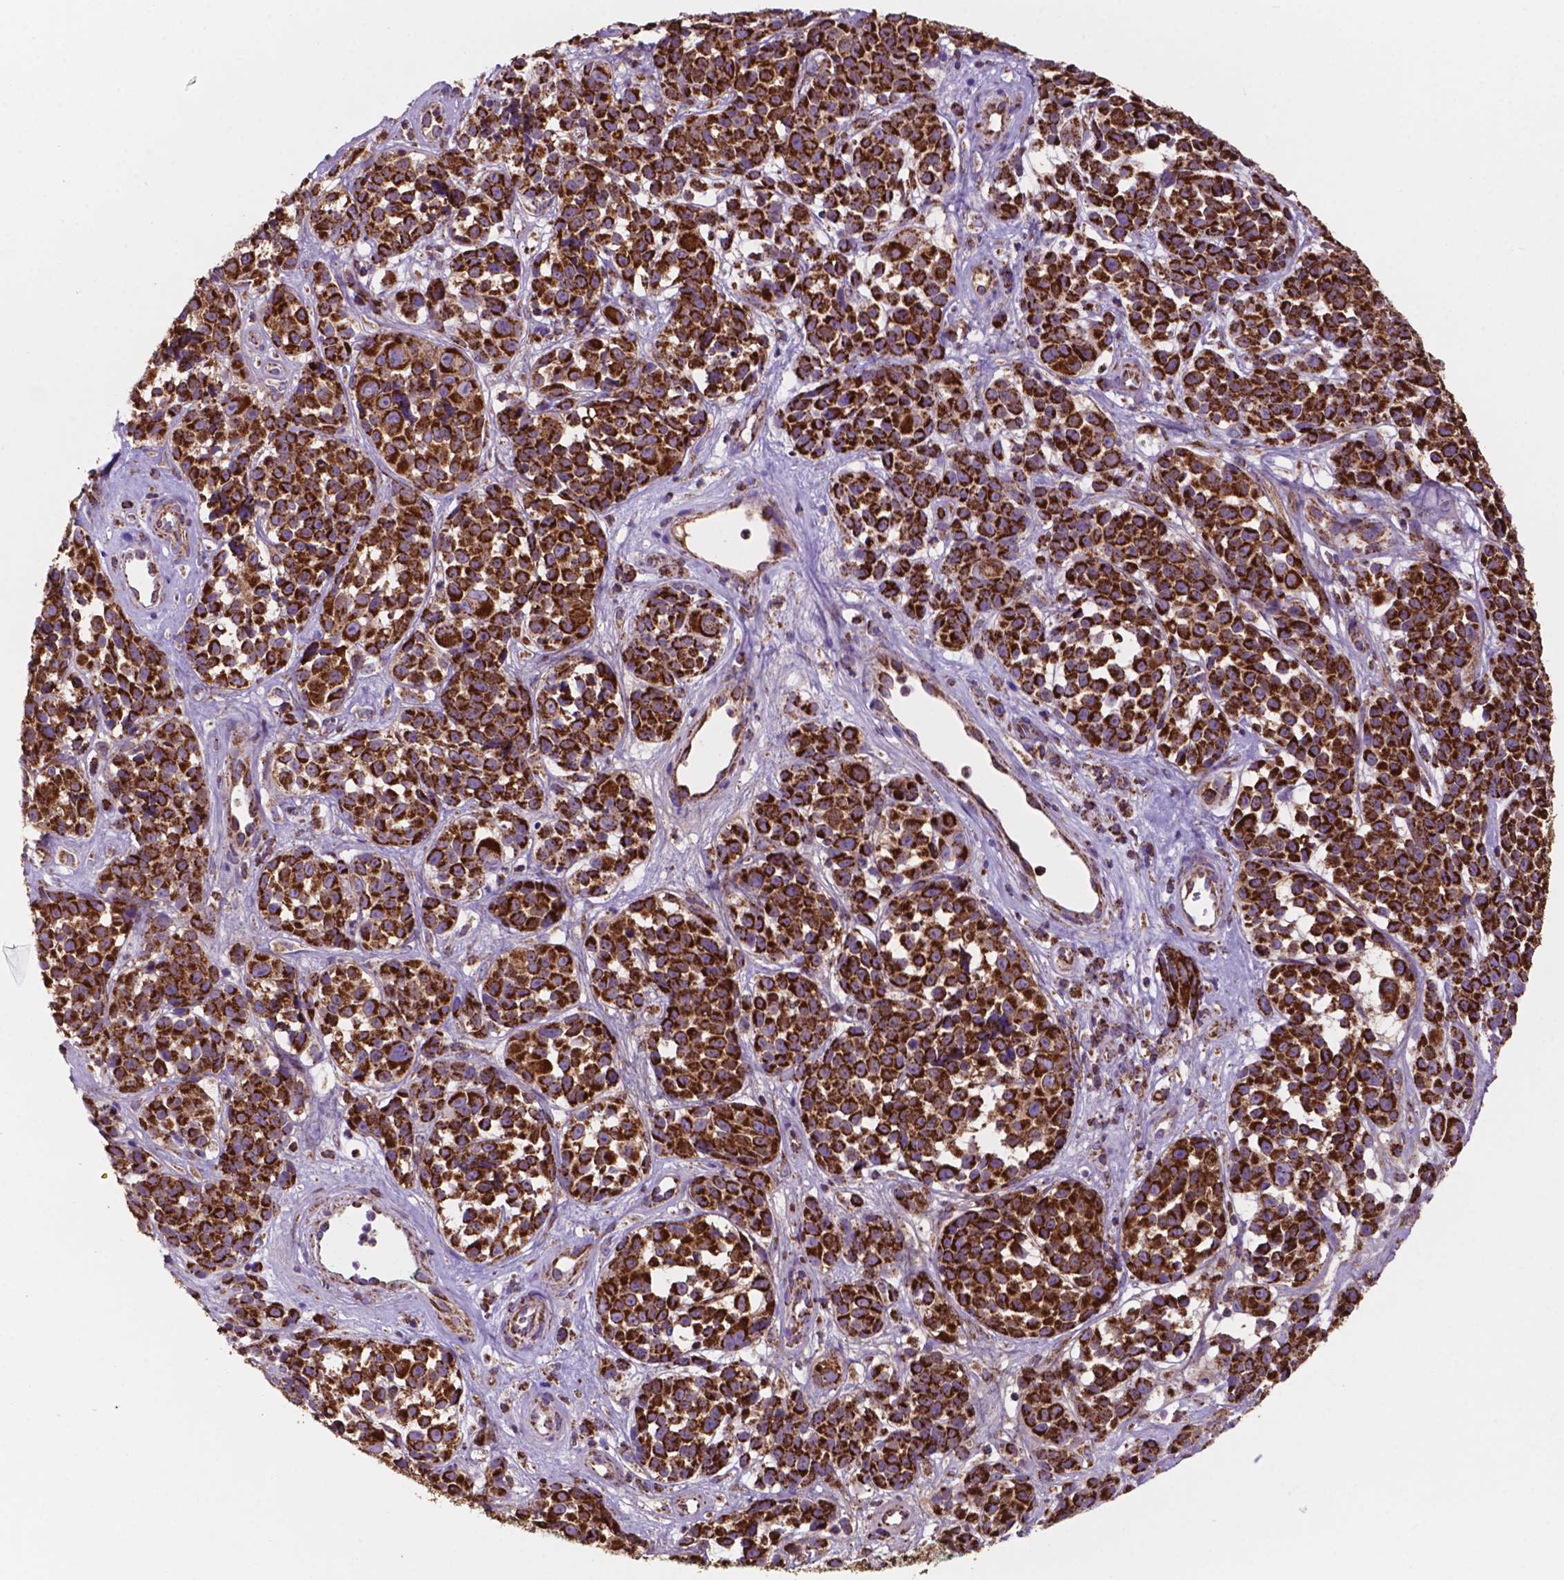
{"staining": {"intensity": "strong", "quantity": ">75%", "location": "cytoplasmic/membranous"}, "tissue": "melanoma", "cell_type": "Tumor cells", "image_type": "cancer", "snomed": [{"axis": "morphology", "description": "Malignant melanoma, NOS"}, {"axis": "topography", "description": "Skin"}], "caption": "Immunohistochemistry photomicrograph of neoplastic tissue: human melanoma stained using immunohistochemistry (IHC) demonstrates high levels of strong protein expression localized specifically in the cytoplasmic/membranous of tumor cells, appearing as a cytoplasmic/membranous brown color.", "gene": "HSPD1", "patient": {"sex": "female", "age": 88}}